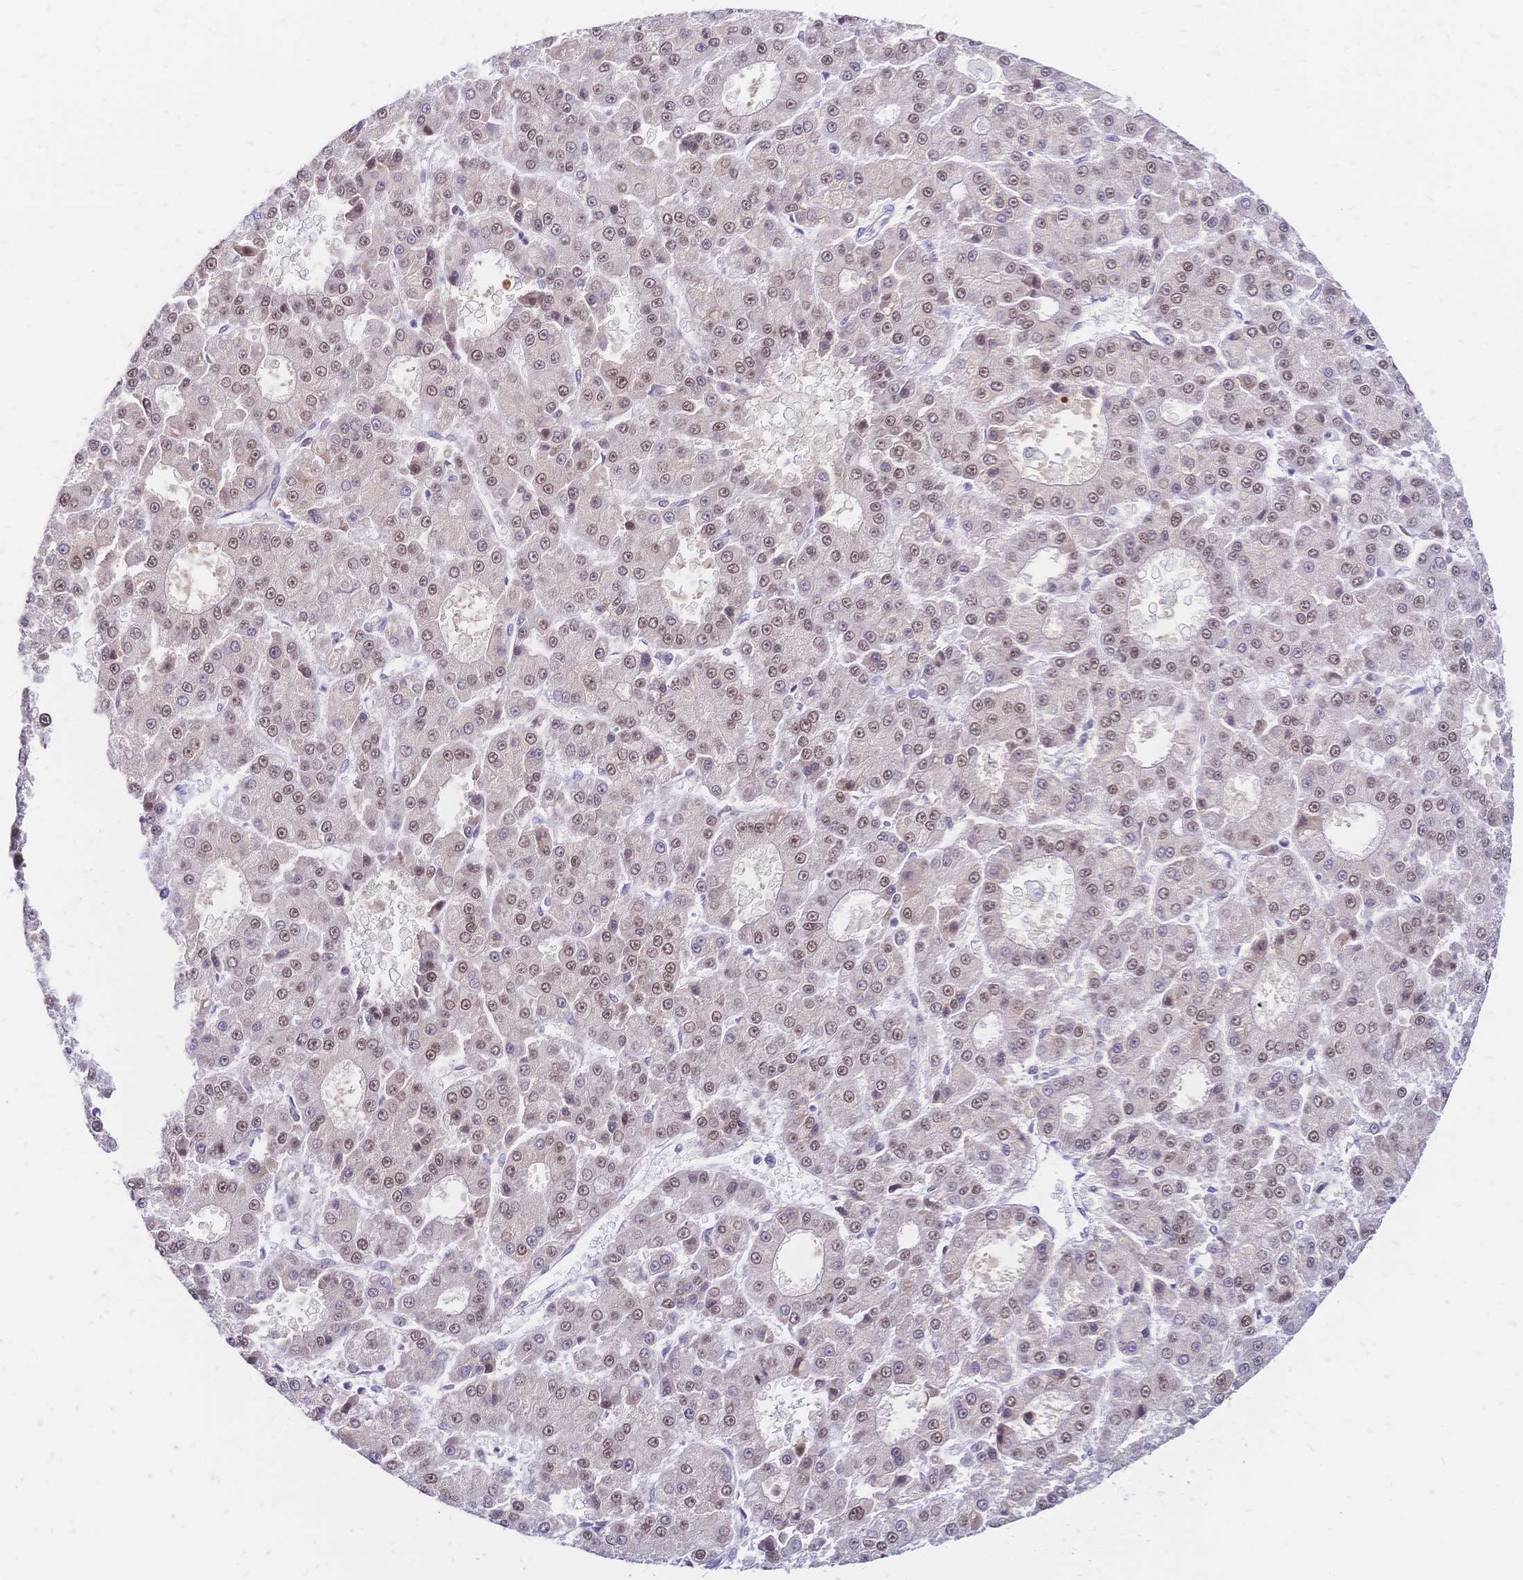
{"staining": {"intensity": "moderate", "quantity": ">75%", "location": "nuclear"}, "tissue": "liver cancer", "cell_type": "Tumor cells", "image_type": "cancer", "snomed": [{"axis": "morphology", "description": "Carcinoma, Hepatocellular, NOS"}, {"axis": "topography", "description": "Liver"}], "caption": "The photomicrograph shows a brown stain indicating the presence of a protein in the nuclear of tumor cells in liver hepatocellular carcinoma. Nuclei are stained in blue.", "gene": "NFIC", "patient": {"sex": "male", "age": 70}}